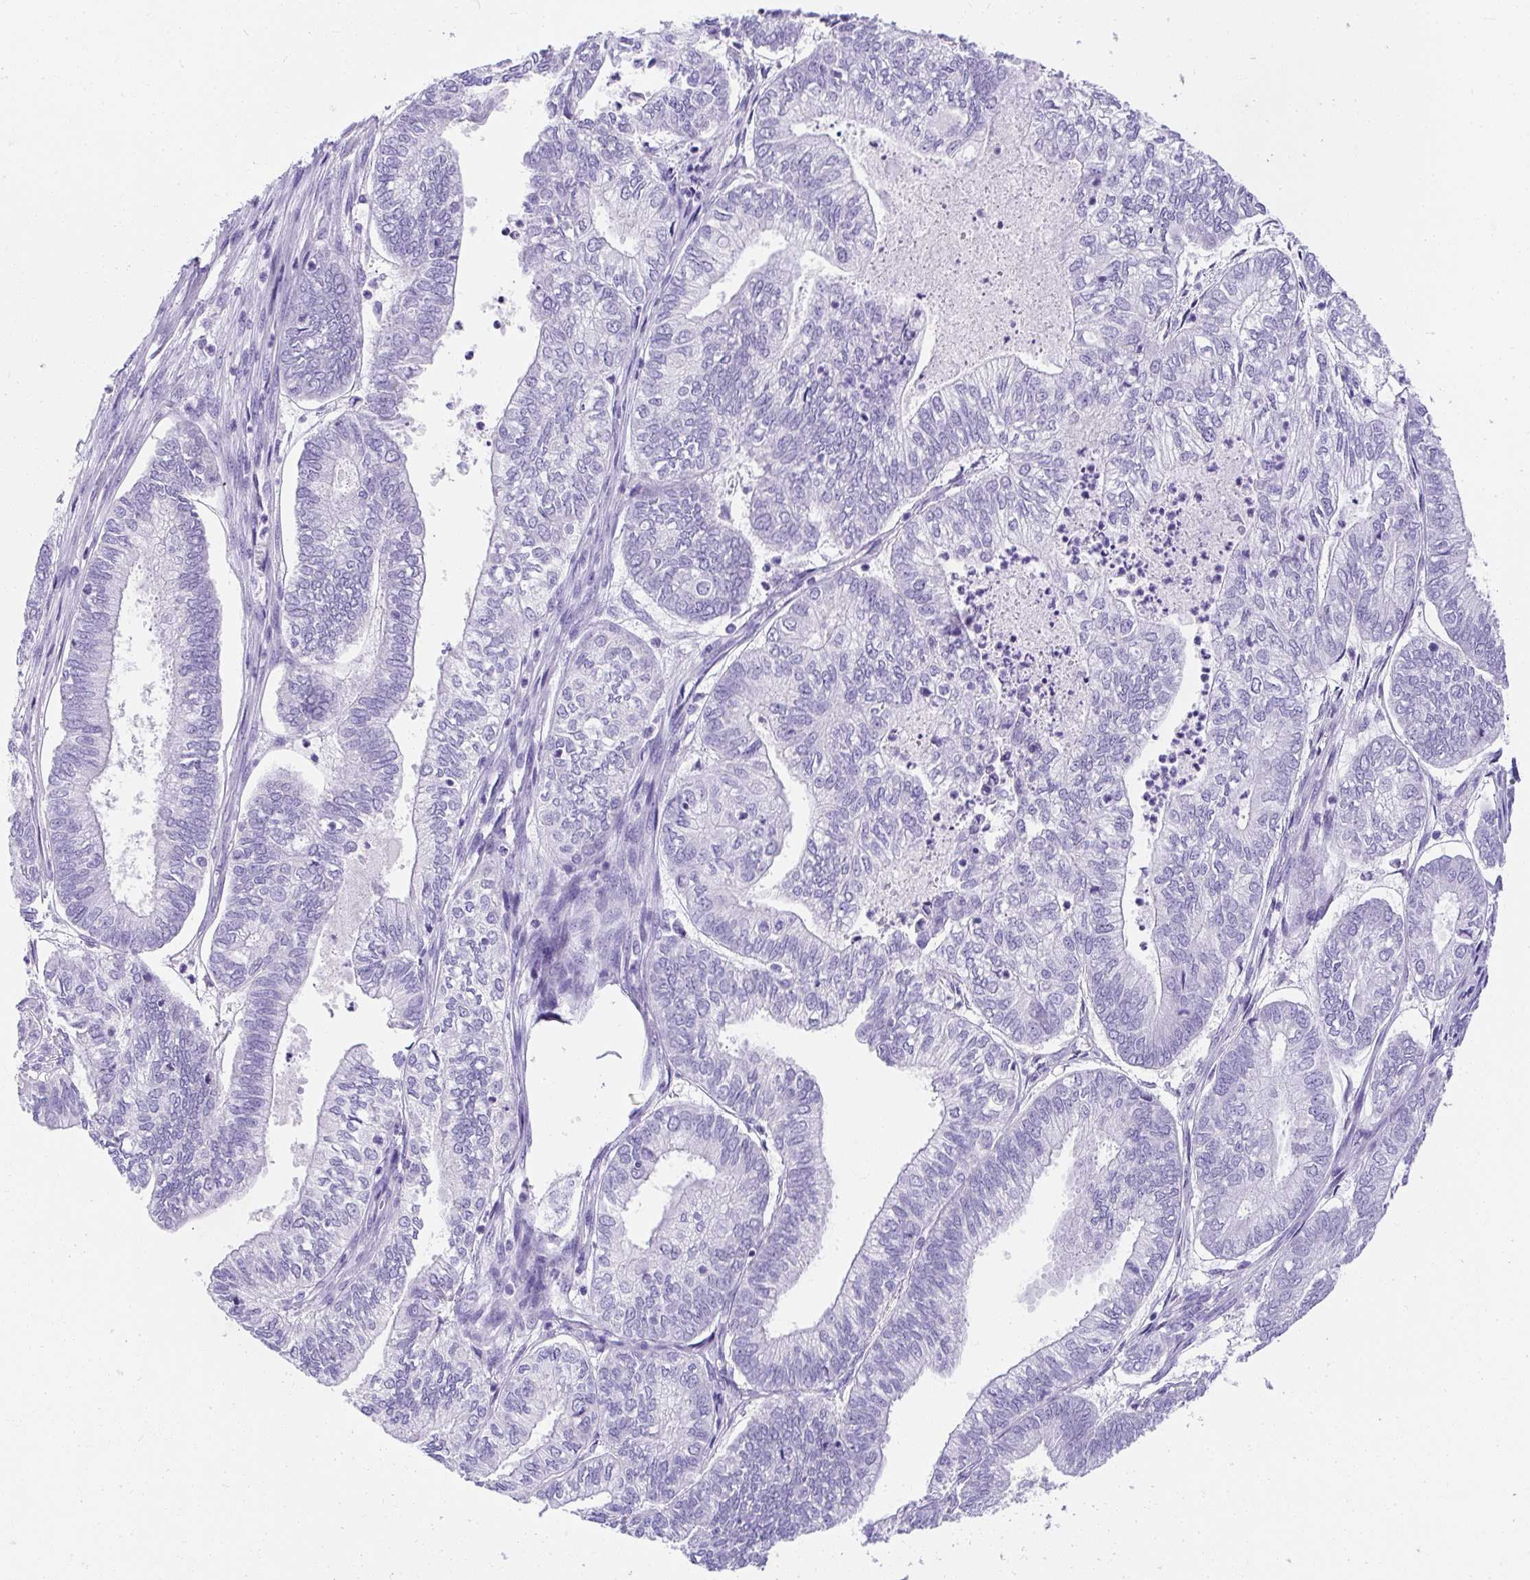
{"staining": {"intensity": "negative", "quantity": "none", "location": "none"}, "tissue": "ovarian cancer", "cell_type": "Tumor cells", "image_type": "cancer", "snomed": [{"axis": "morphology", "description": "Carcinoma, endometroid"}, {"axis": "topography", "description": "Ovary"}], "caption": "Histopathology image shows no significant protein staining in tumor cells of ovarian cancer.", "gene": "AVIL", "patient": {"sex": "female", "age": 64}}